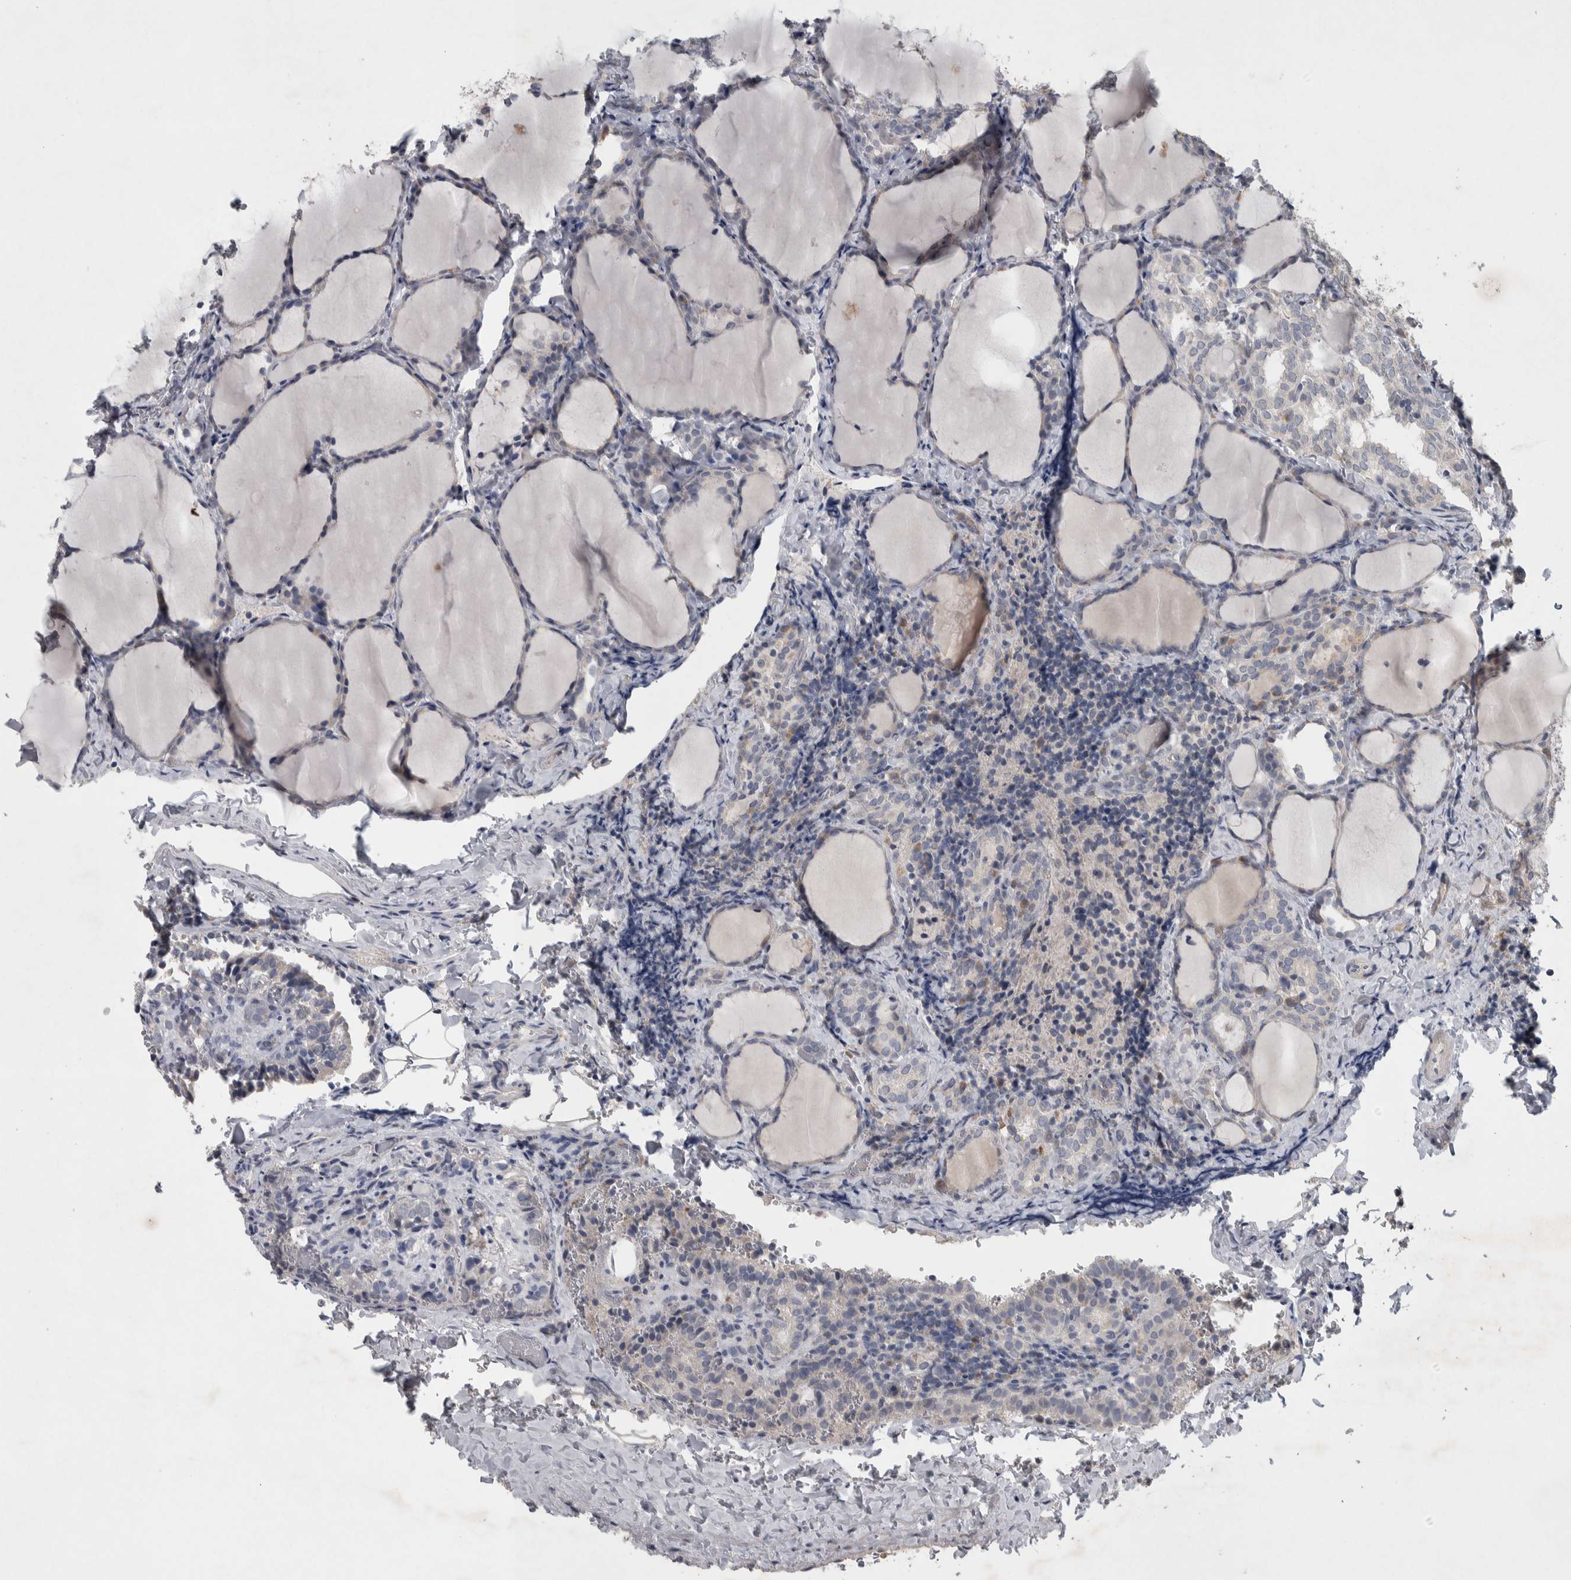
{"staining": {"intensity": "negative", "quantity": "none", "location": "none"}, "tissue": "thyroid cancer", "cell_type": "Tumor cells", "image_type": "cancer", "snomed": [{"axis": "morphology", "description": "Normal tissue, NOS"}, {"axis": "morphology", "description": "Papillary adenocarcinoma, NOS"}, {"axis": "topography", "description": "Thyroid gland"}], "caption": "This is a image of IHC staining of thyroid cancer, which shows no staining in tumor cells. Nuclei are stained in blue.", "gene": "SRP68", "patient": {"sex": "female", "age": 30}}